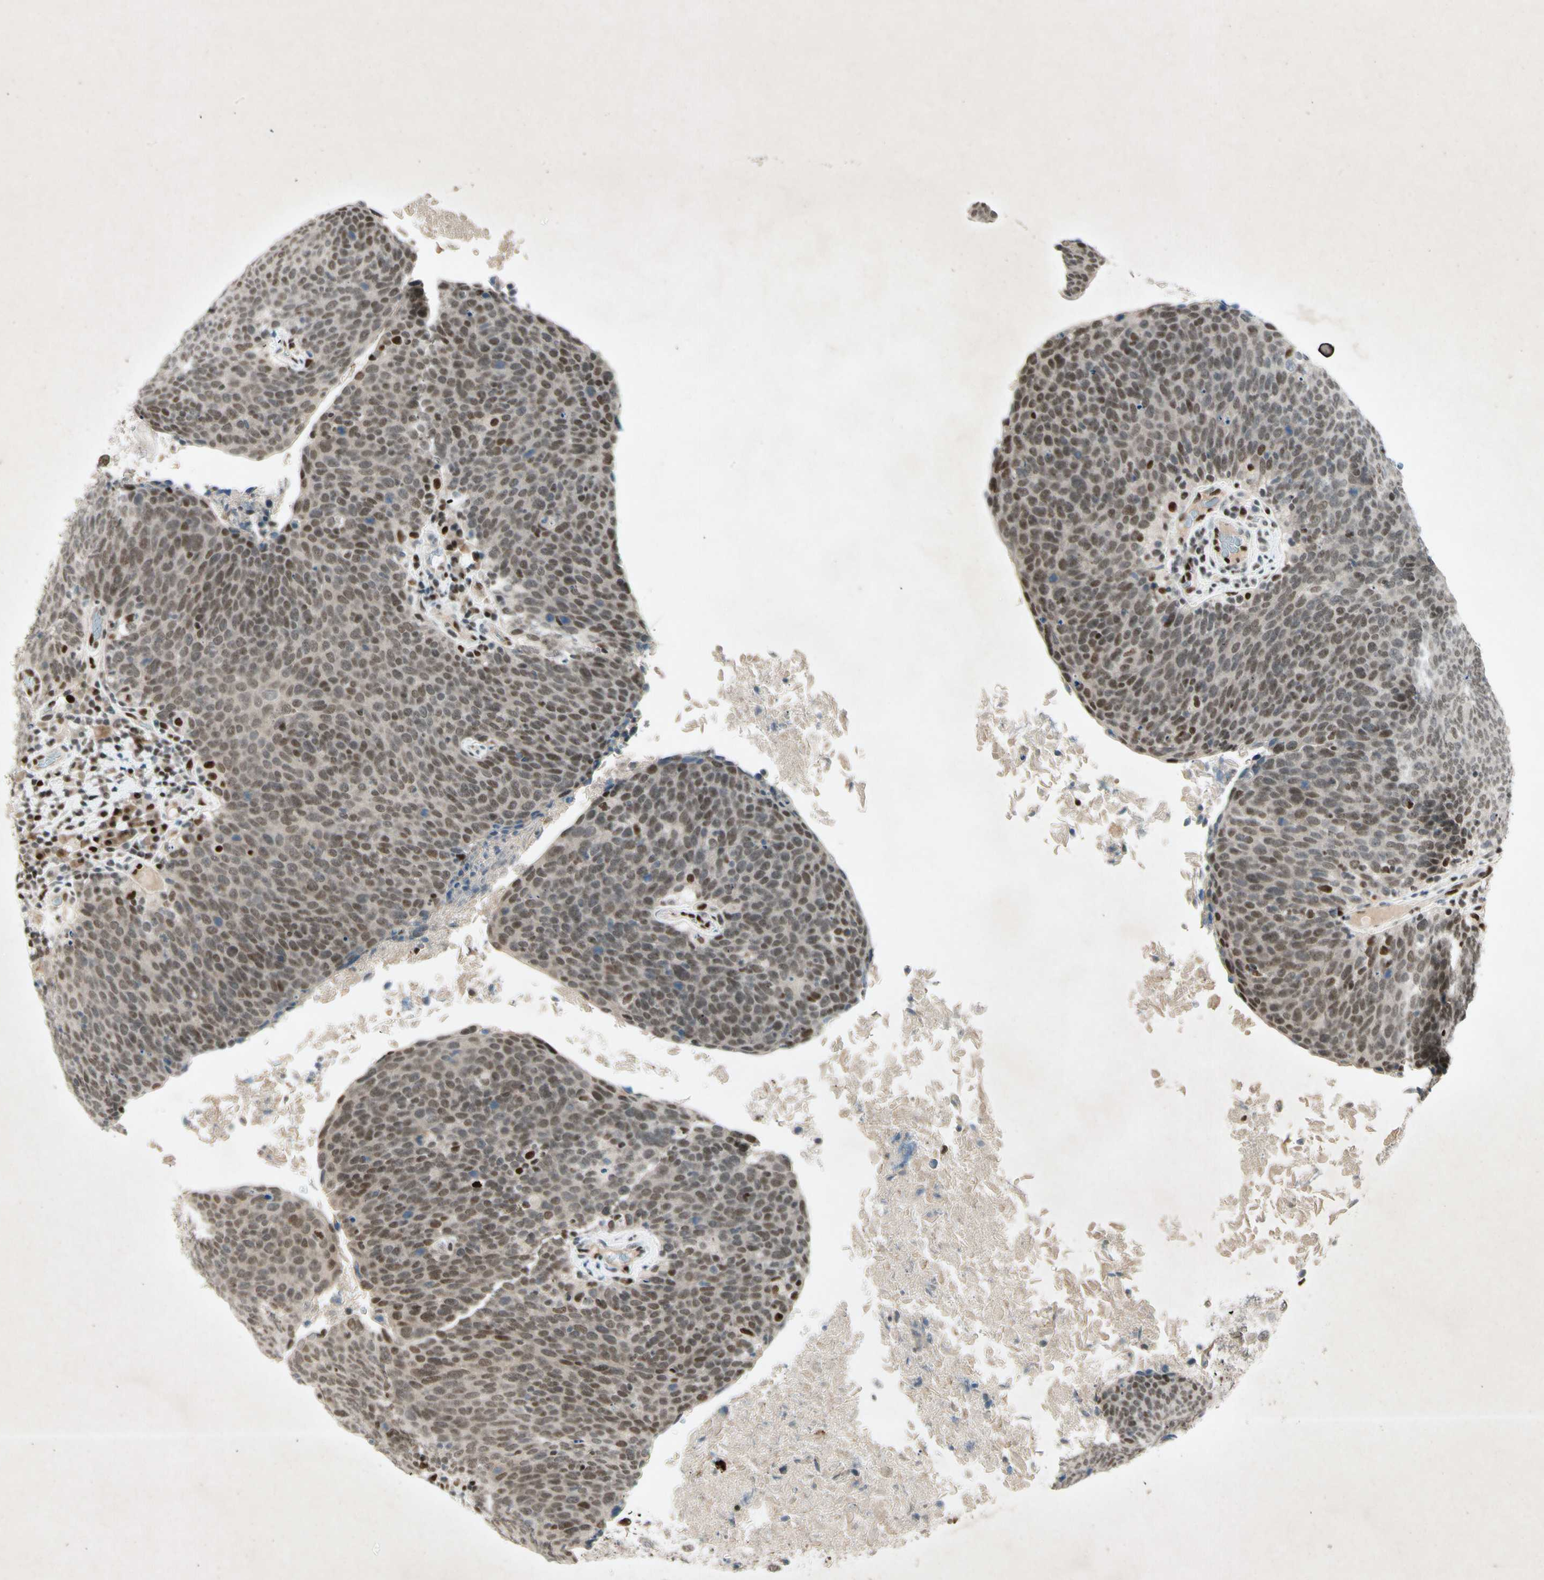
{"staining": {"intensity": "strong", "quantity": ">75%", "location": "nuclear"}, "tissue": "head and neck cancer", "cell_type": "Tumor cells", "image_type": "cancer", "snomed": [{"axis": "morphology", "description": "Squamous cell carcinoma, NOS"}, {"axis": "morphology", "description": "Squamous cell carcinoma, metastatic, NOS"}, {"axis": "topography", "description": "Lymph node"}, {"axis": "topography", "description": "Head-Neck"}], "caption": "A histopathology image showing strong nuclear staining in about >75% of tumor cells in head and neck cancer, as visualized by brown immunohistochemical staining.", "gene": "RNF43", "patient": {"sex": "male", "age": 62}}